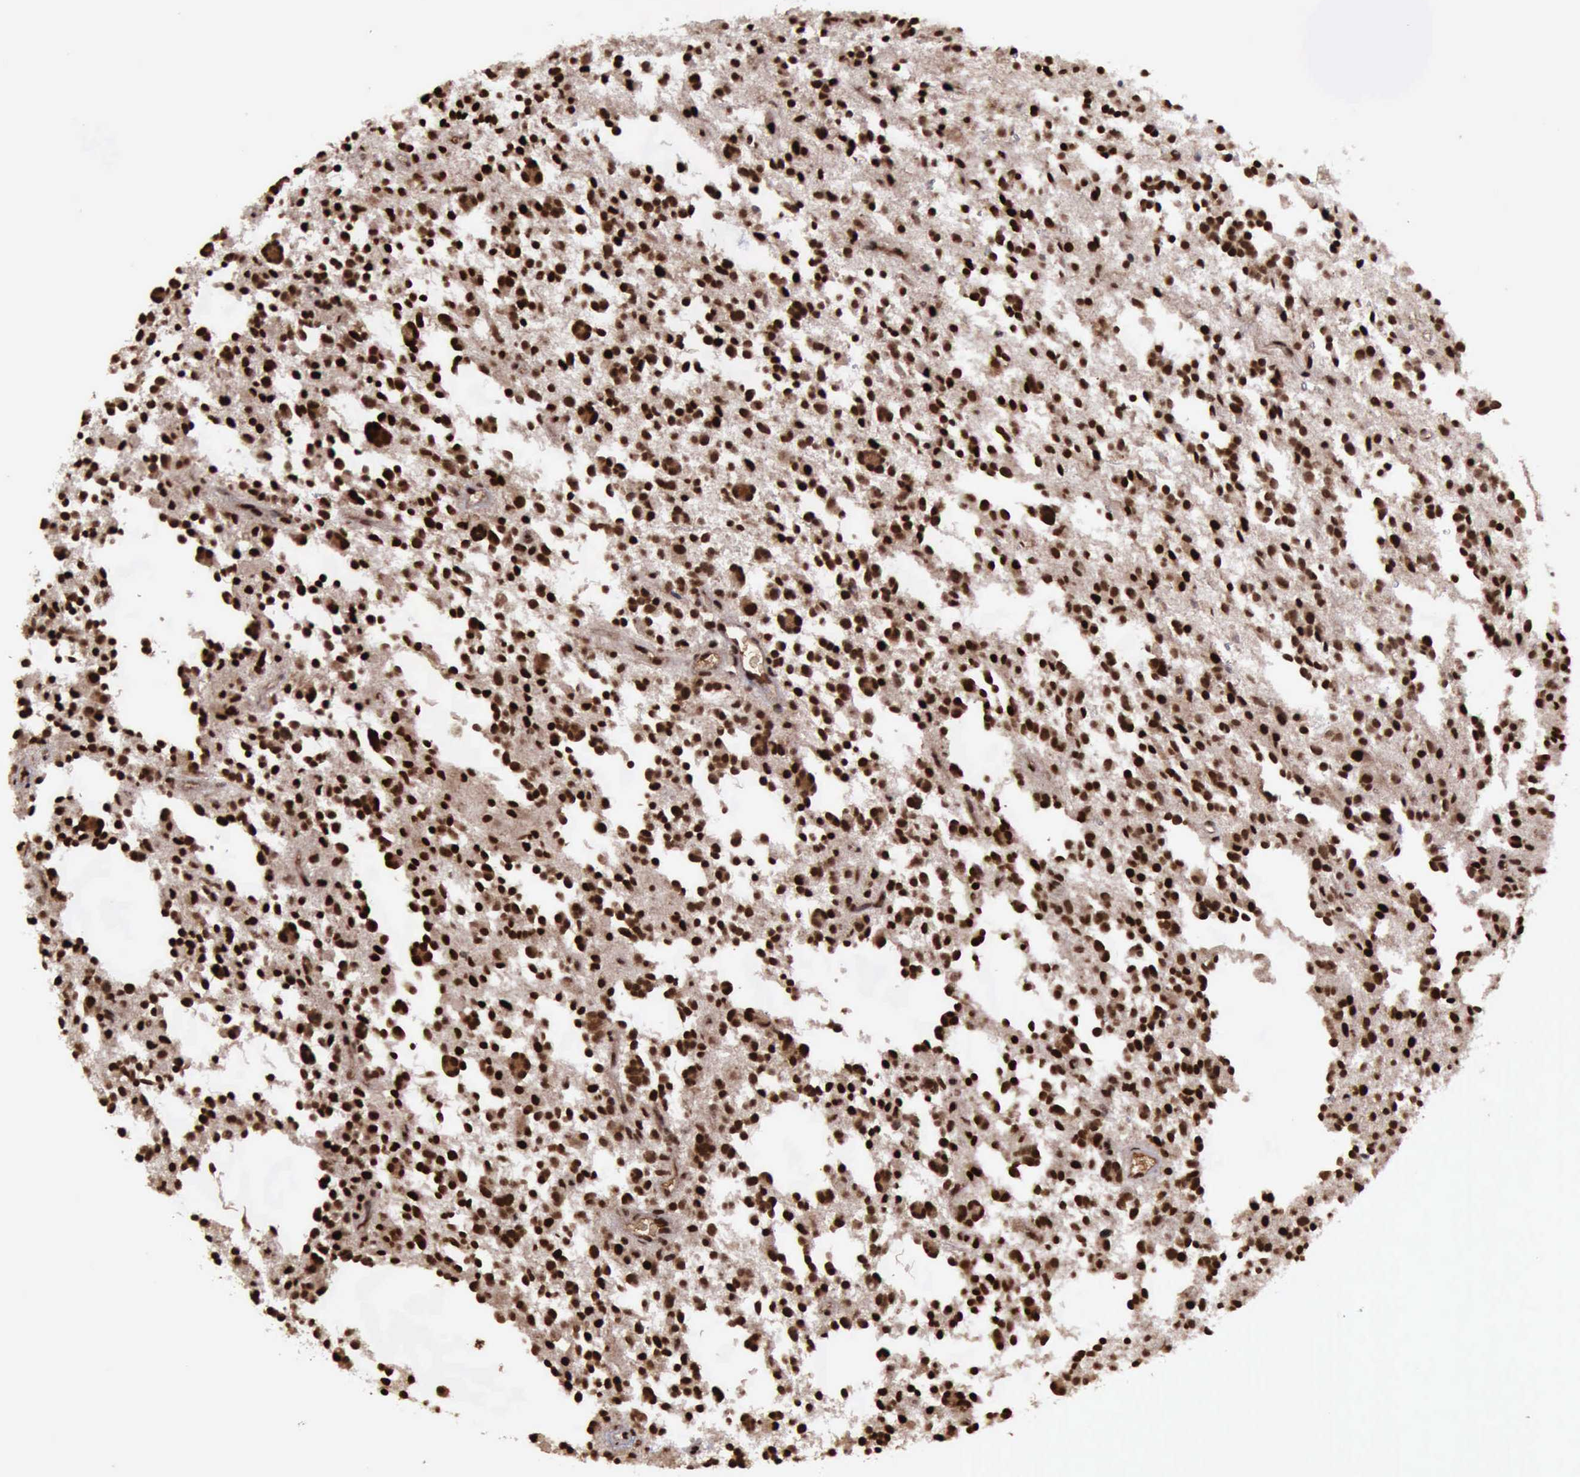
{"staining": {"intensity": "strong", "quantity": ">75%", "location": "cytoplasmic/membranous,nuclear"}, "tissue": "glioma", "cell_type": "Tumor cells", "image_type": "cancer", "snomed": [{"axis": "morphology", "description": "Glioma, malignant, Low grade"}, {"axis": "topography", "description": "Brain"}], "caption": "Immunohistochemical staining of malignant low-grade glioma displays strong cytoplasmic/membranous and nuclear protein positivity in about >75% of tumor cells.", "gene": "TRMT2A", "patient": {"sex": "female", "age": 36}}